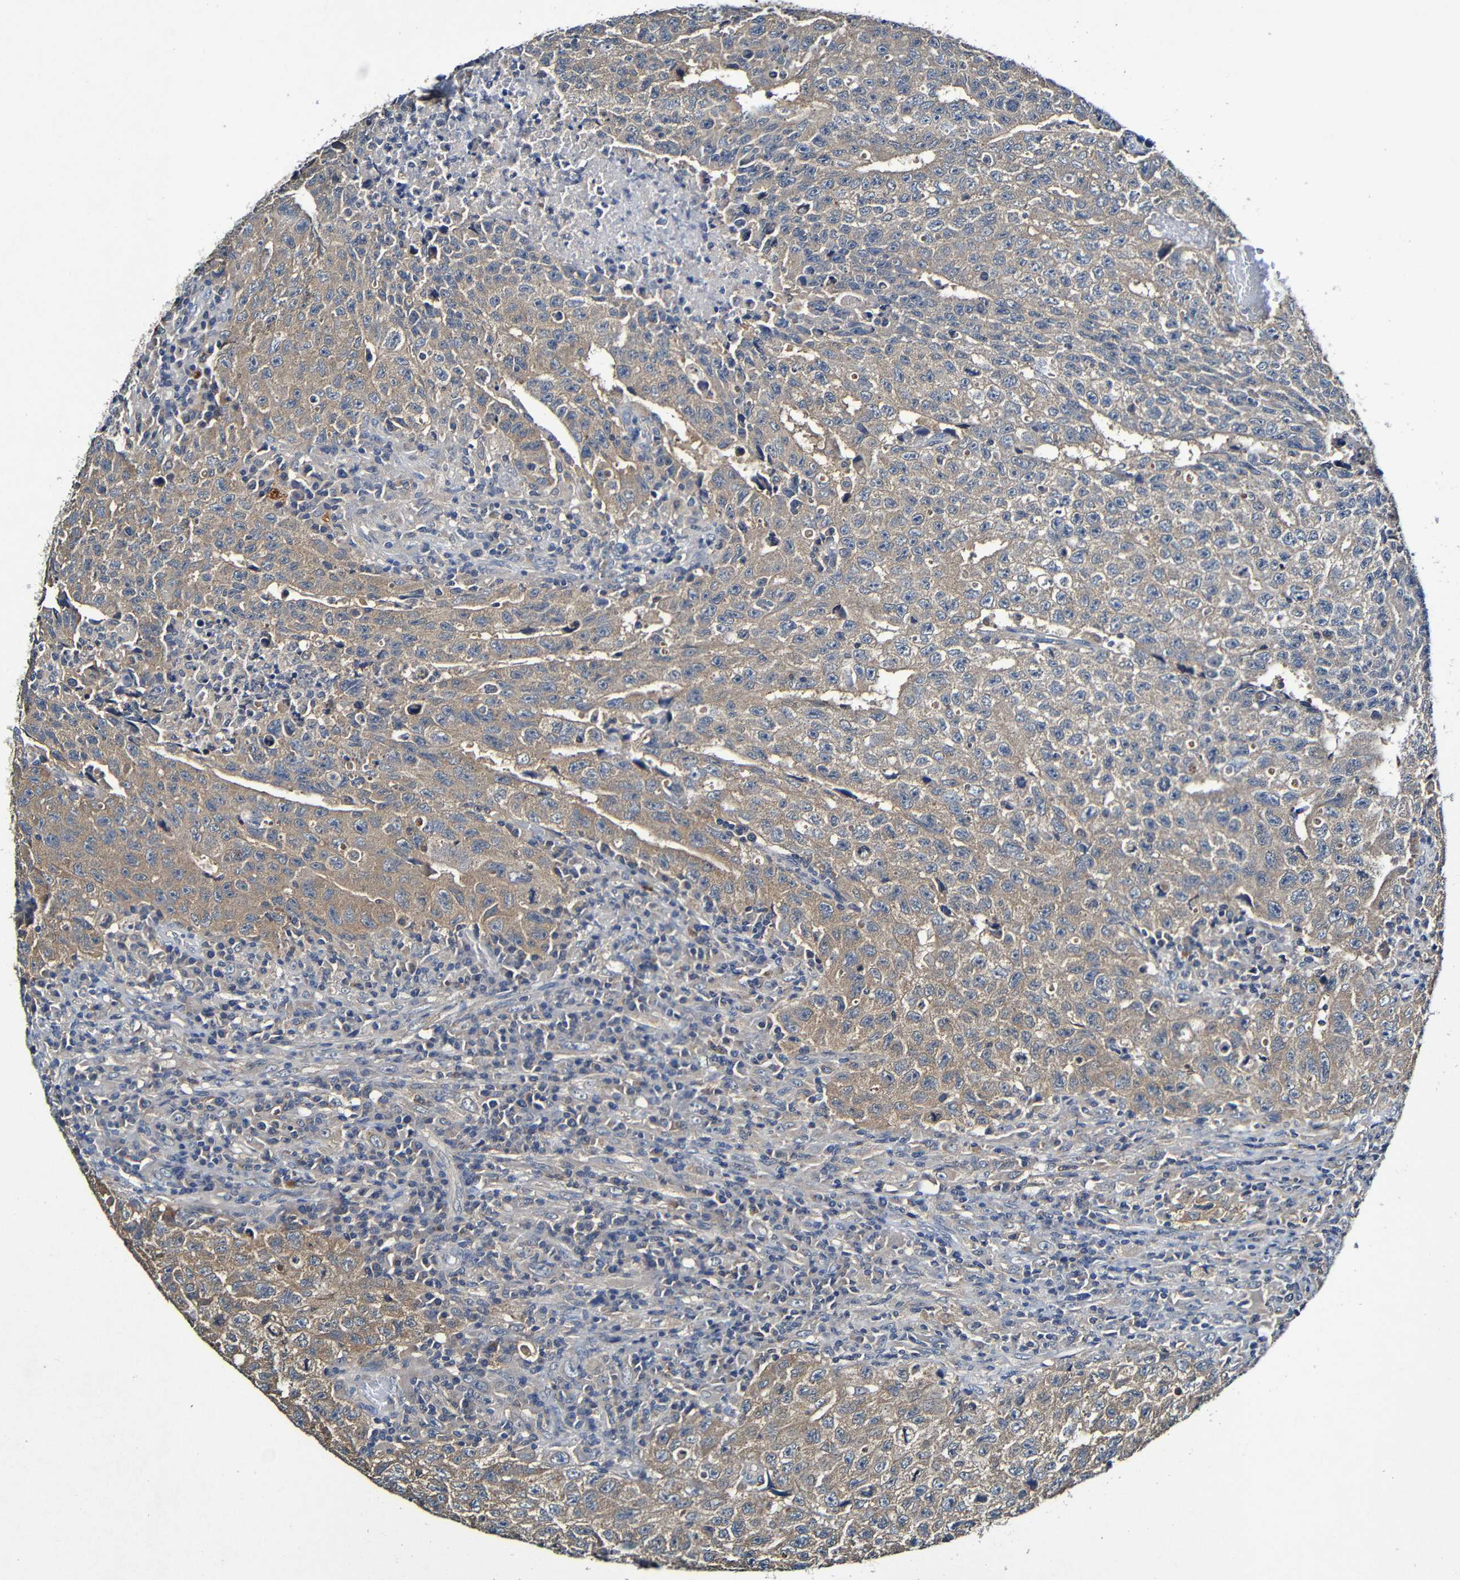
{"staining": {"intensity": "weak", "quantity": ">75%", "location": "cytoplasmic/membranous"}, "tissue": "testis cancer", "cell_type": "Tumor cells", "image_type": "cancer", "snomed": [{"axis": "morphology", "description": "Necrosis, NOS"}, {"axis": "morphology", "description": "Carcinoma, Embryonal, NOS"}, {"axis": "topography", "description": "Testis"}], "caption": "This photomicrograph shows immunohistochemistry (IHC) staining of human testis cancer (embryonal carcinoma), with low weak cytoplasmic/membranous staining in about >75% of tumor cells.", "gene": "LRRC70", "patient": {"sex": "male", "age": 19}}